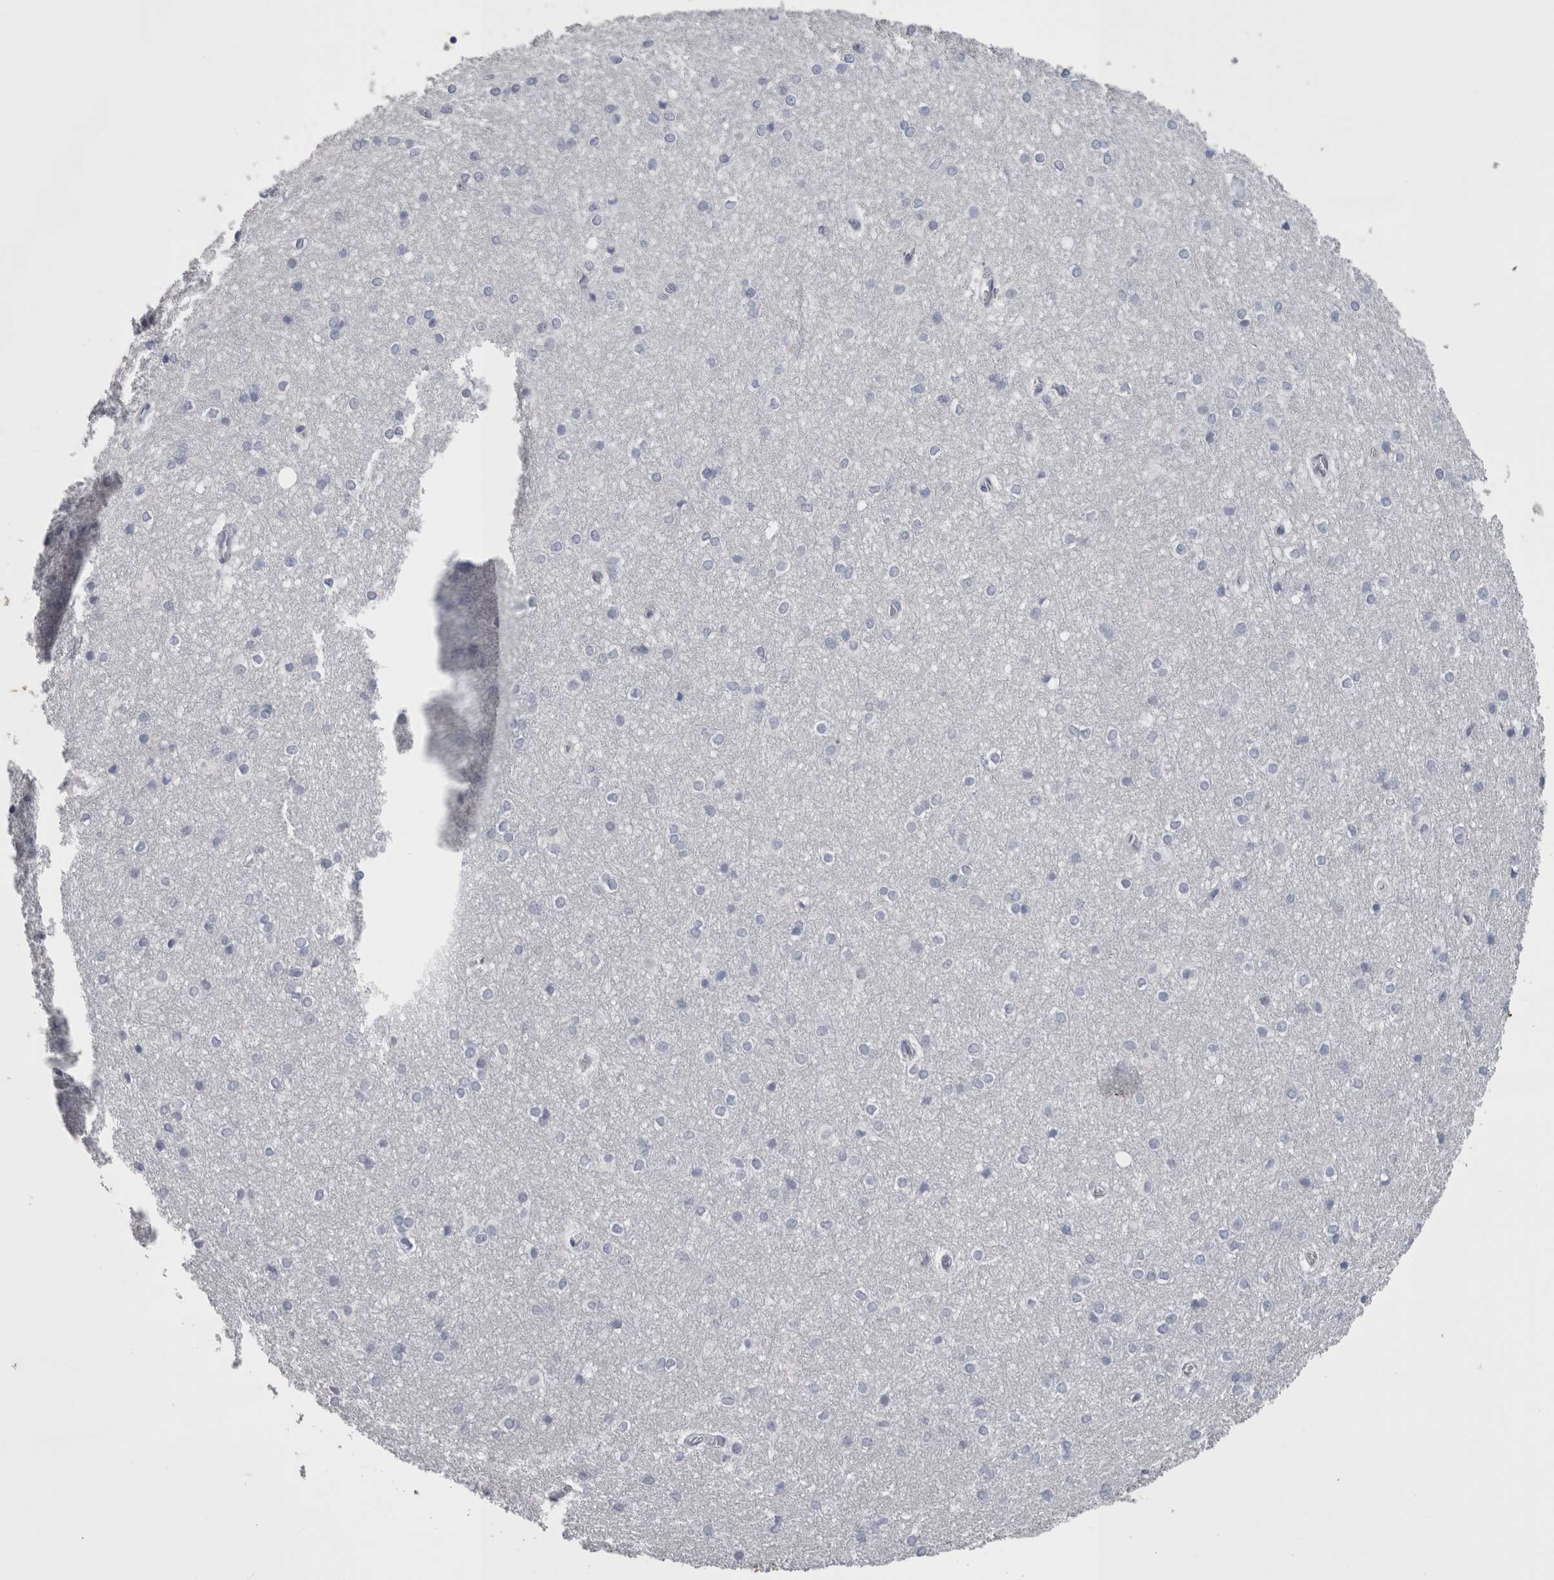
{"staining": {"intensity": "negative", "quantity": "none", "location": "none"}, "tissue": "caudate", "cell_type": "Glial cells", "image_type": "normal", "snomed": [{"axis": "morphology", "description": "Normal tissue, NOS"}, {"axis": "topography", "description": "Lateral ventricle wall"}], "caption": "The photomicrograph reveals no staining of glial cells in benign caudate. Nuclei are stained in blue.", "gene": "CA8", "patient": {"sex": "female", "age": 19}}